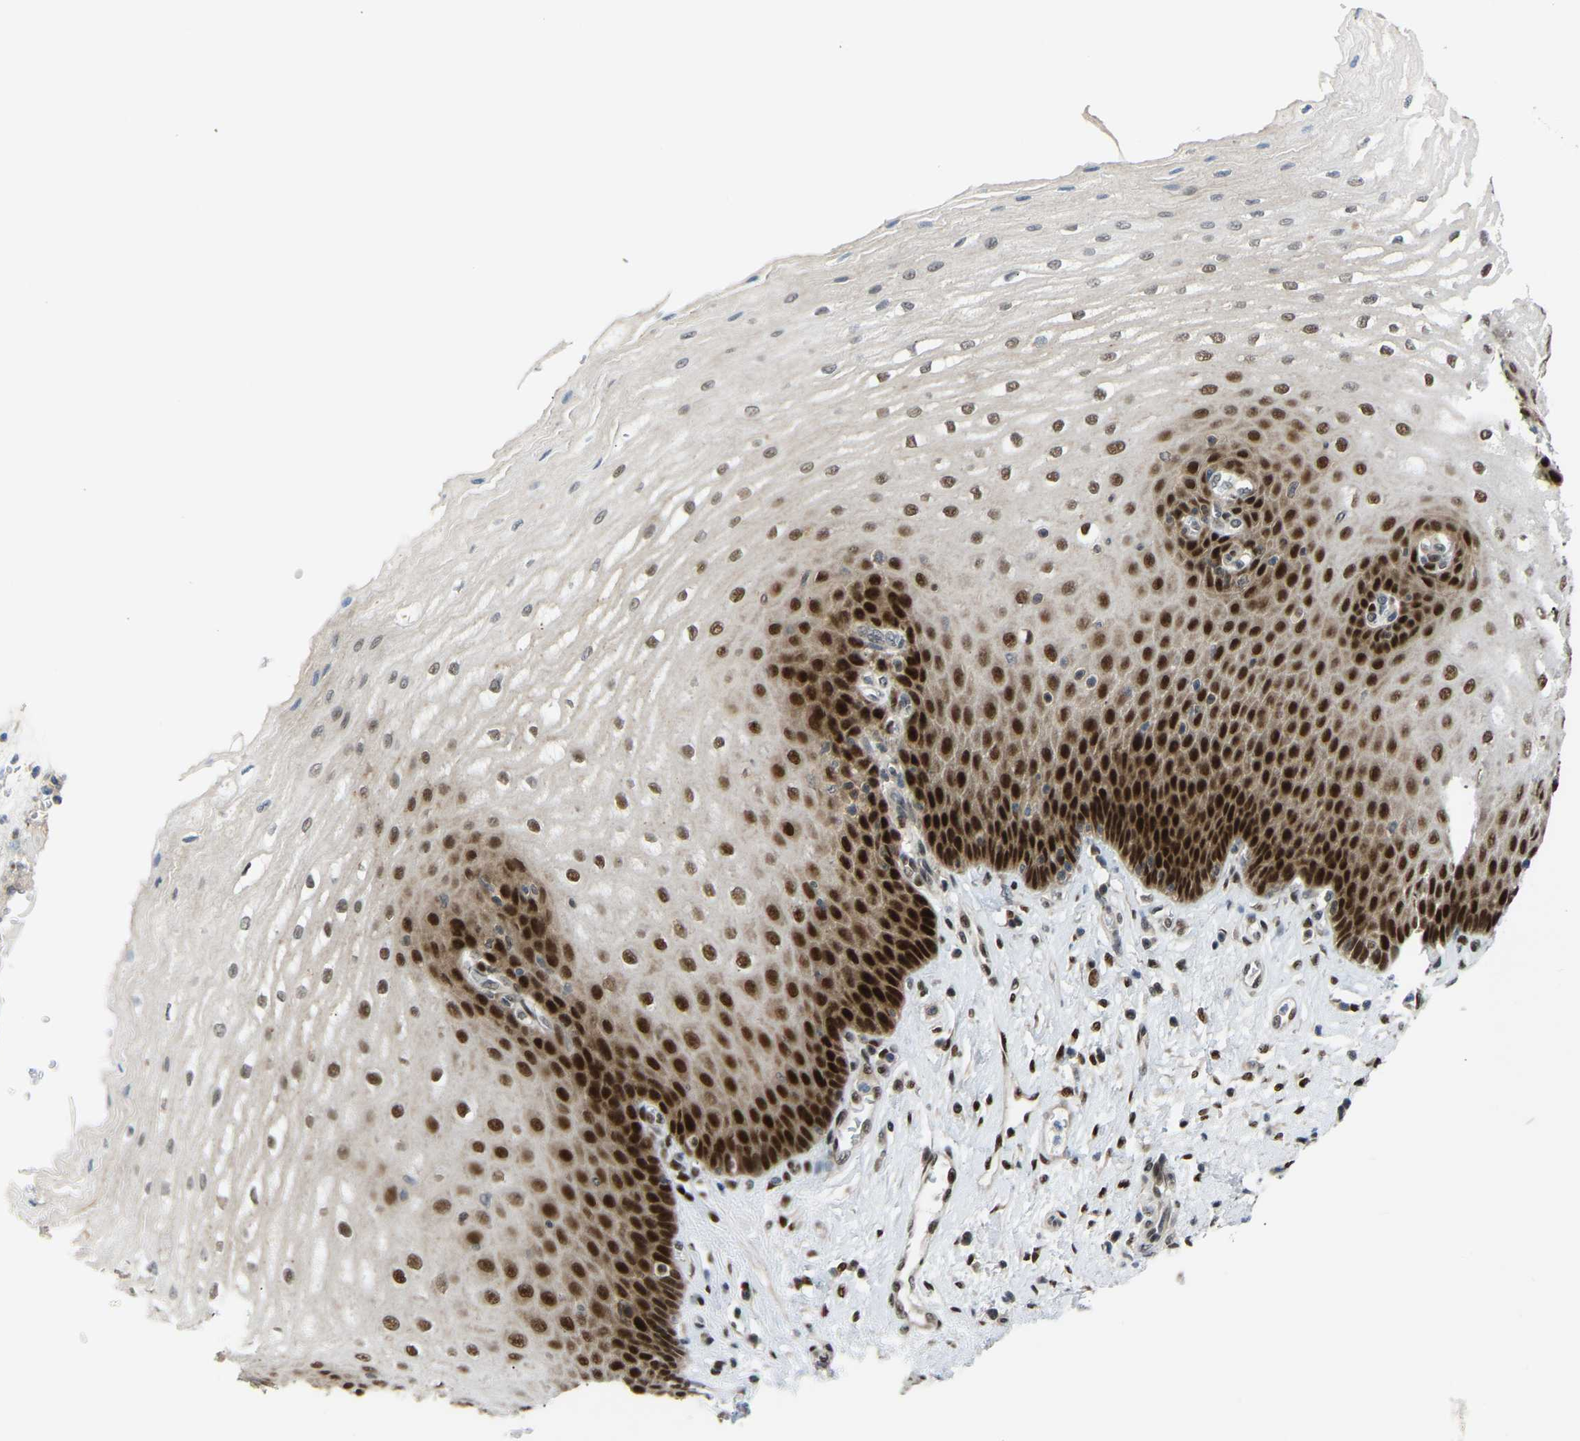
{"staining": {"intensity": "strong", "quantity": "25%-75%", "location": "nuclear"}, "tissue": "esophagus", "cell_type": "Squamous epithelial cells", "image_type": "normal", "snomed": [{"axis": "morphology", "description": "Normal tissue, NOS"}, {"axis": "topography", "description": "Esophagus"}], "caption": "Immunohistochemical staining of benign human esophagus exhibits high levels of strong nuclear positivity in about 25%-75% of squamous epithelial cells. Nuclei are stained in blue.", "gene": "SSBP2", "patient": {"sex": "male", "age": 54}}